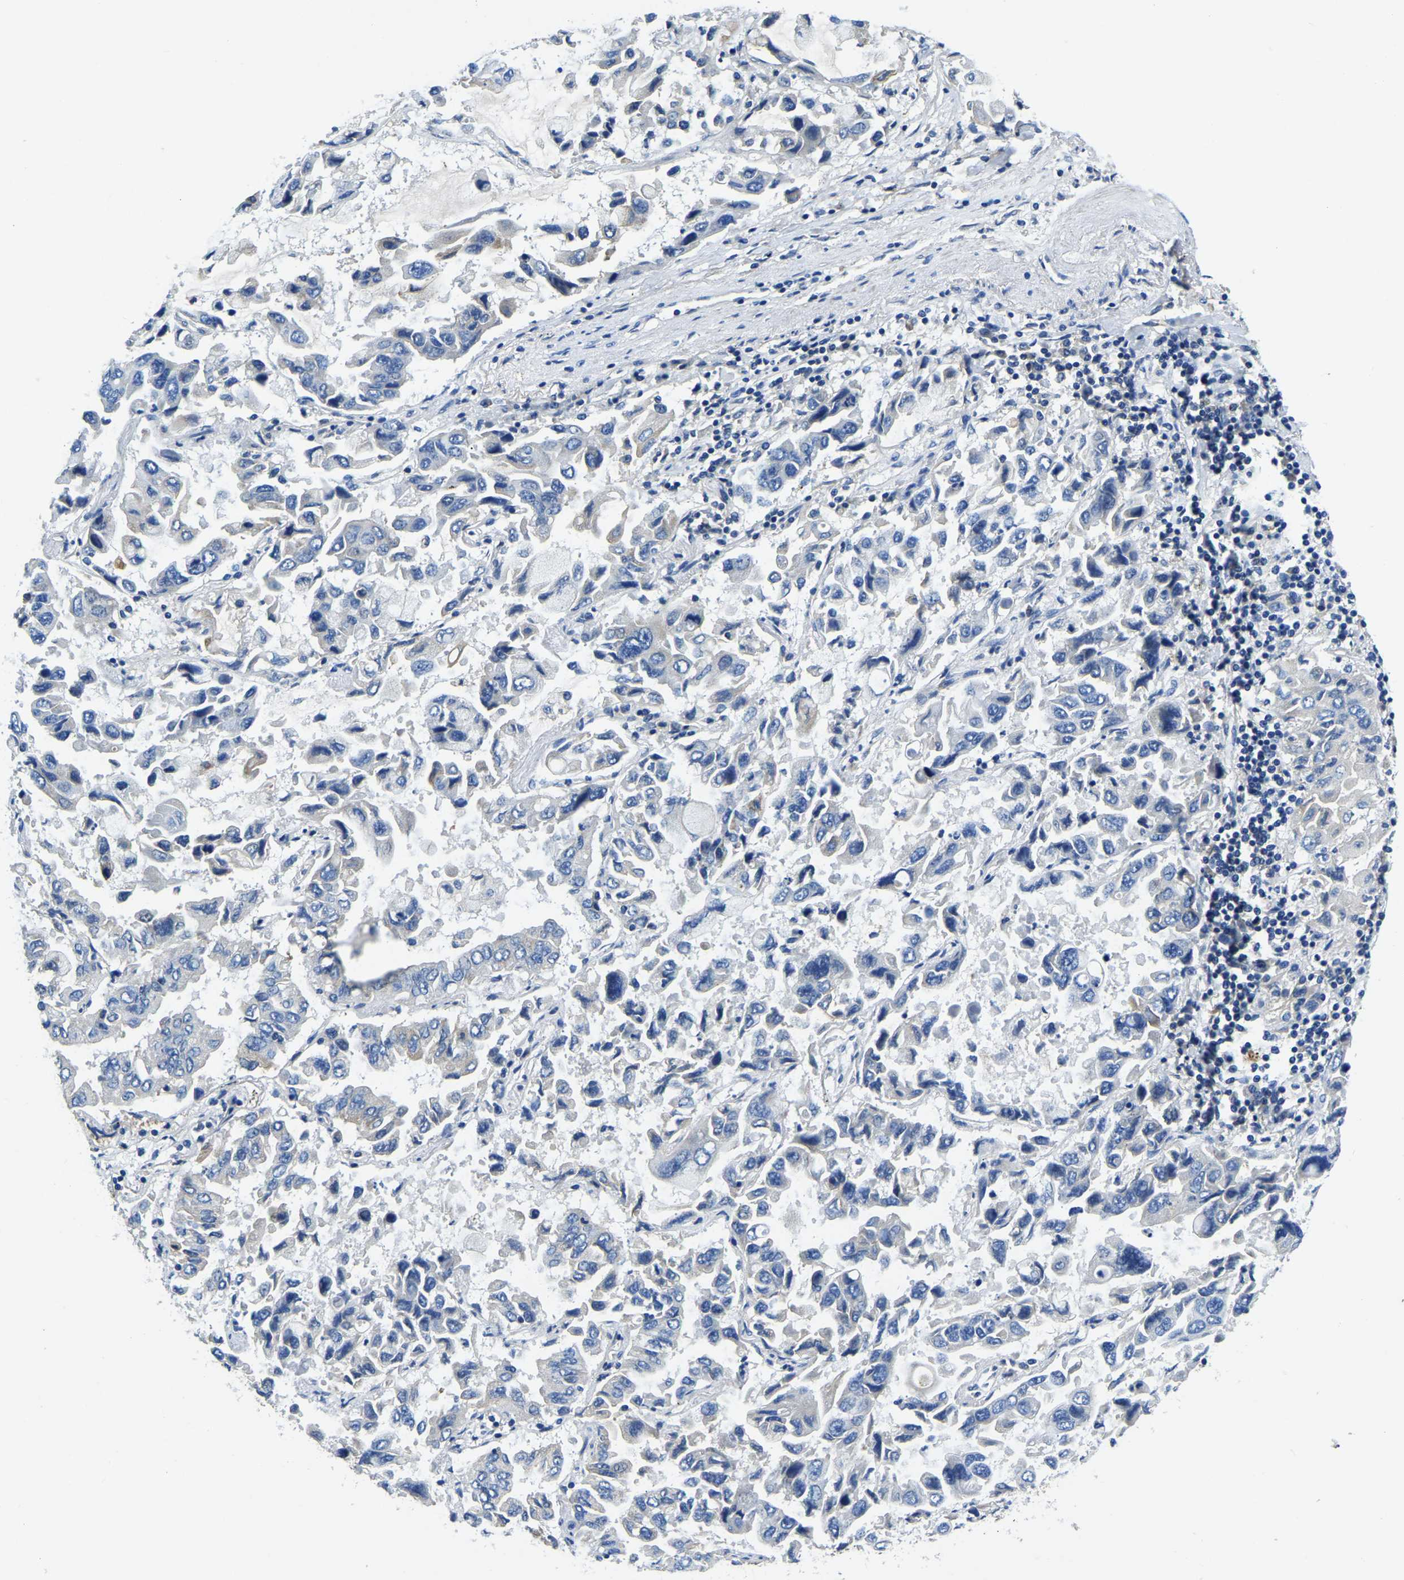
{"staining": {"intensity": "negative", "quantity": "none", "location": "none"}, "tissue": "lung cancer", "cell_type": "Tumor cells", "image_type": "cancer", "snomed": [{"axis": "morphology", "description": "Adenocarcinoma, NOS"}, {"axis": "topography", "description": "Lung"}], "caption": "There is no significant staining in tumor cells of lung cancer.", "gene": "STAT2", "patient": {"sex": "male", "age": 64}}